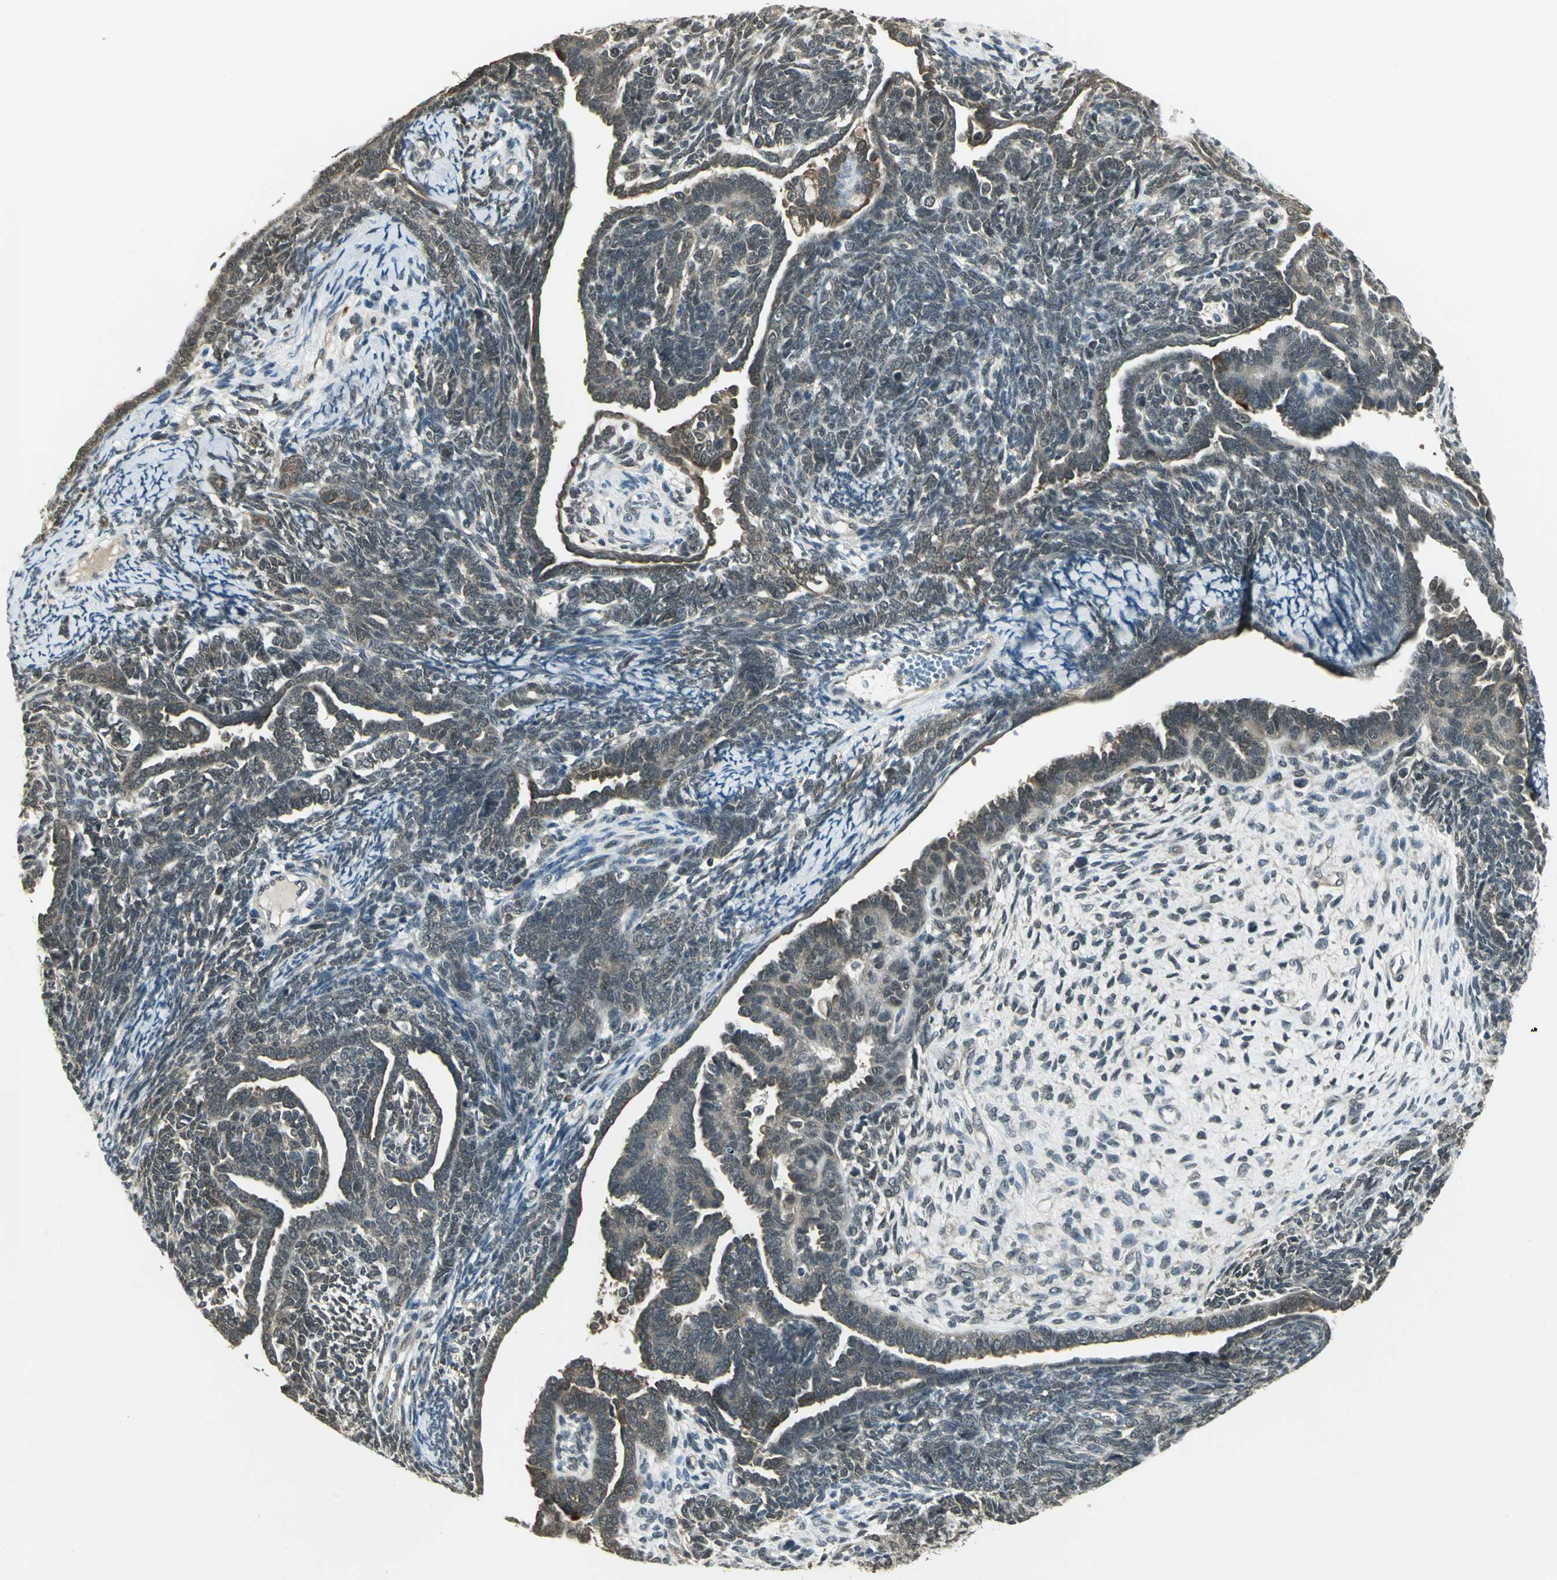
{"staining": {"intensity": "weak", "quantity": "25%-75%", "location": "cytoplasmic/membranous"}, "tissue": "endometrial cancer", "cell_type": "Tumor cells", "image_type": "cancer", "snomed": [{"axis": "morphology", "description": "Neoplasm, malignant, NOS"}, {"axis": "topography", "description": "Endometrium"}], "caption": "Immunohistochemistry image of neoplastic tissue: endometrial malignant neoplasm stained using immunohistochemistry shows low levels of weak protein expression localized specifically in the cytoplasmic/membranous of tumor cells, appearing as a cytoplasmic/membranous brown color.", "gene": "CDC34", "patient": {"sex": "female", "age": 74}}